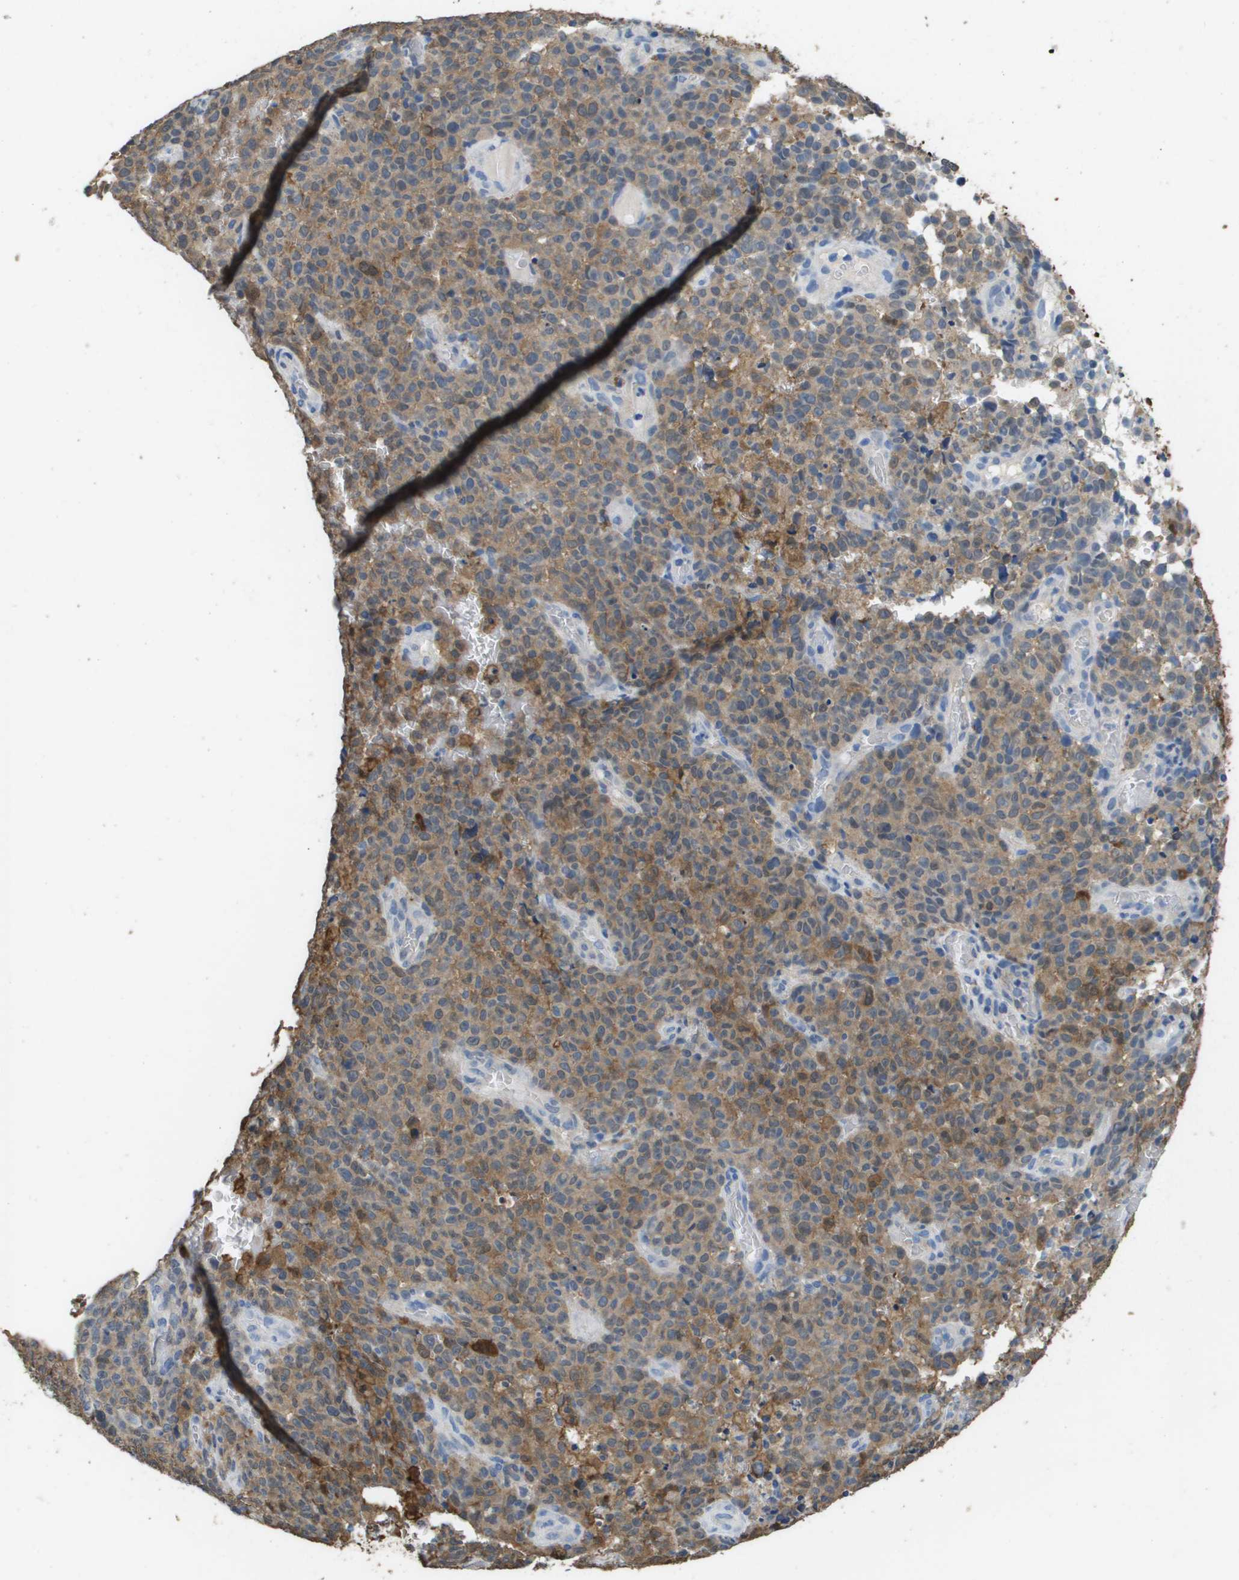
{"staining": {"intensity": "moderate", "quantity": ">75%", "location": "cytoplasmic/membranous"}, "tissue": "melanoma", "cell_type": "Tumor cells", "image_type": "cancer", "snomed": [{"axis": "morphology", "description": "Malignant melanoma, NOS"}, {"axis": "topography", "description": "Skin"}], "caption": "Brown immunohistochemical staining in human malignant melanoma shows moderate cytoplasmic/membranous positivity in approximately >75% of tumor cells. Using DAB (3,3'-diaminobenzidine) (brown) and hematoxylin (blue) stains, captured at high magnification using brightfield microscopy.", "gene": "FABP5", "patient": {"sex": "female", "age": 82}}